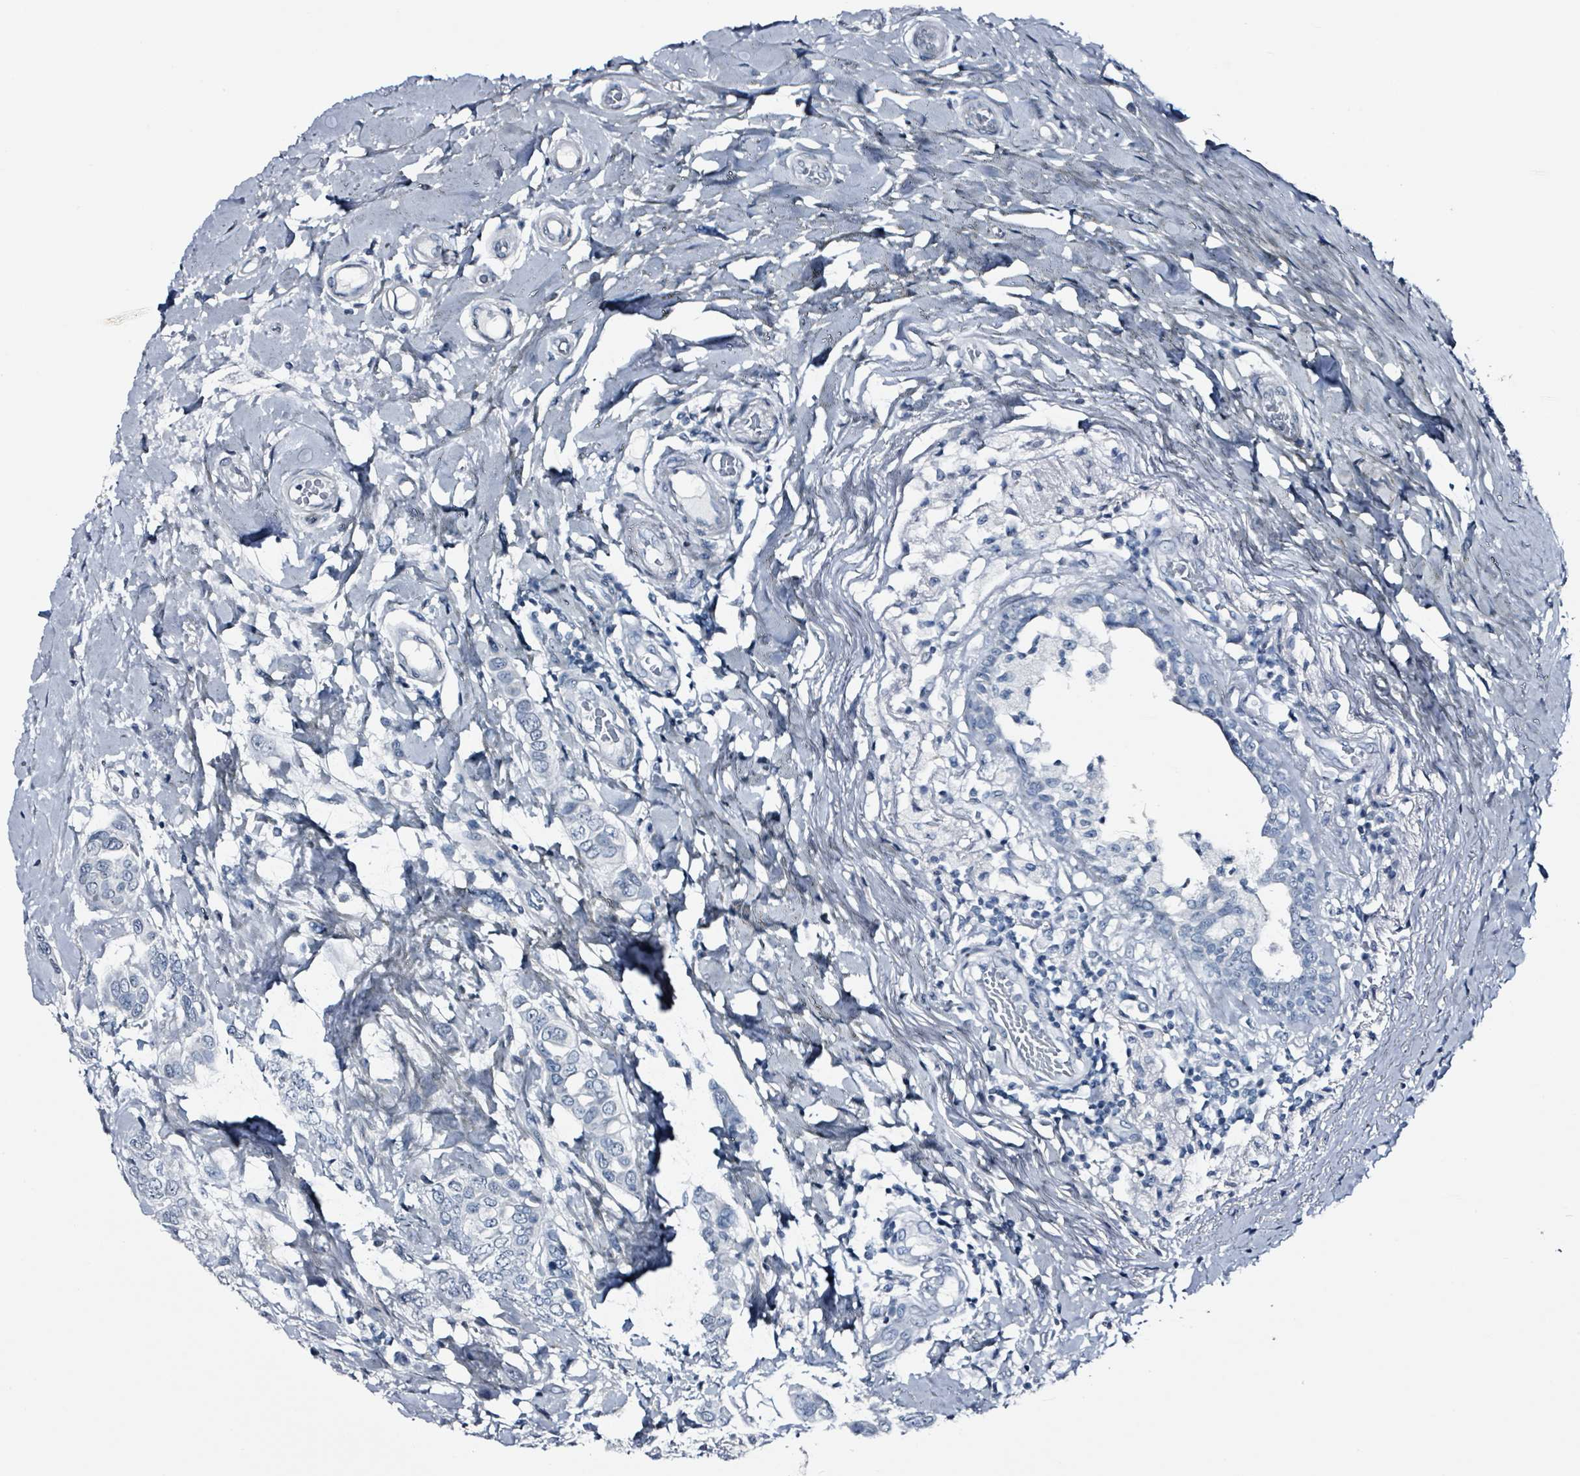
{"staining": {"intensity": "negative", "quantity": "none", "location": "none"}, "tissue": "breast cancer", "cell_type": "Tumor cells", "image_type": "cancer", "snomed": [{"axis": "morphology", "description": "Lobular carcinoma"}, {"axis": "topography", "description": "Breast"}], "caption": "There is no significant expression in tumor cells of breast cancer (lobular carcinoma).", "gene": "CA9", "patient": {"sex": "female", "age": 51}}